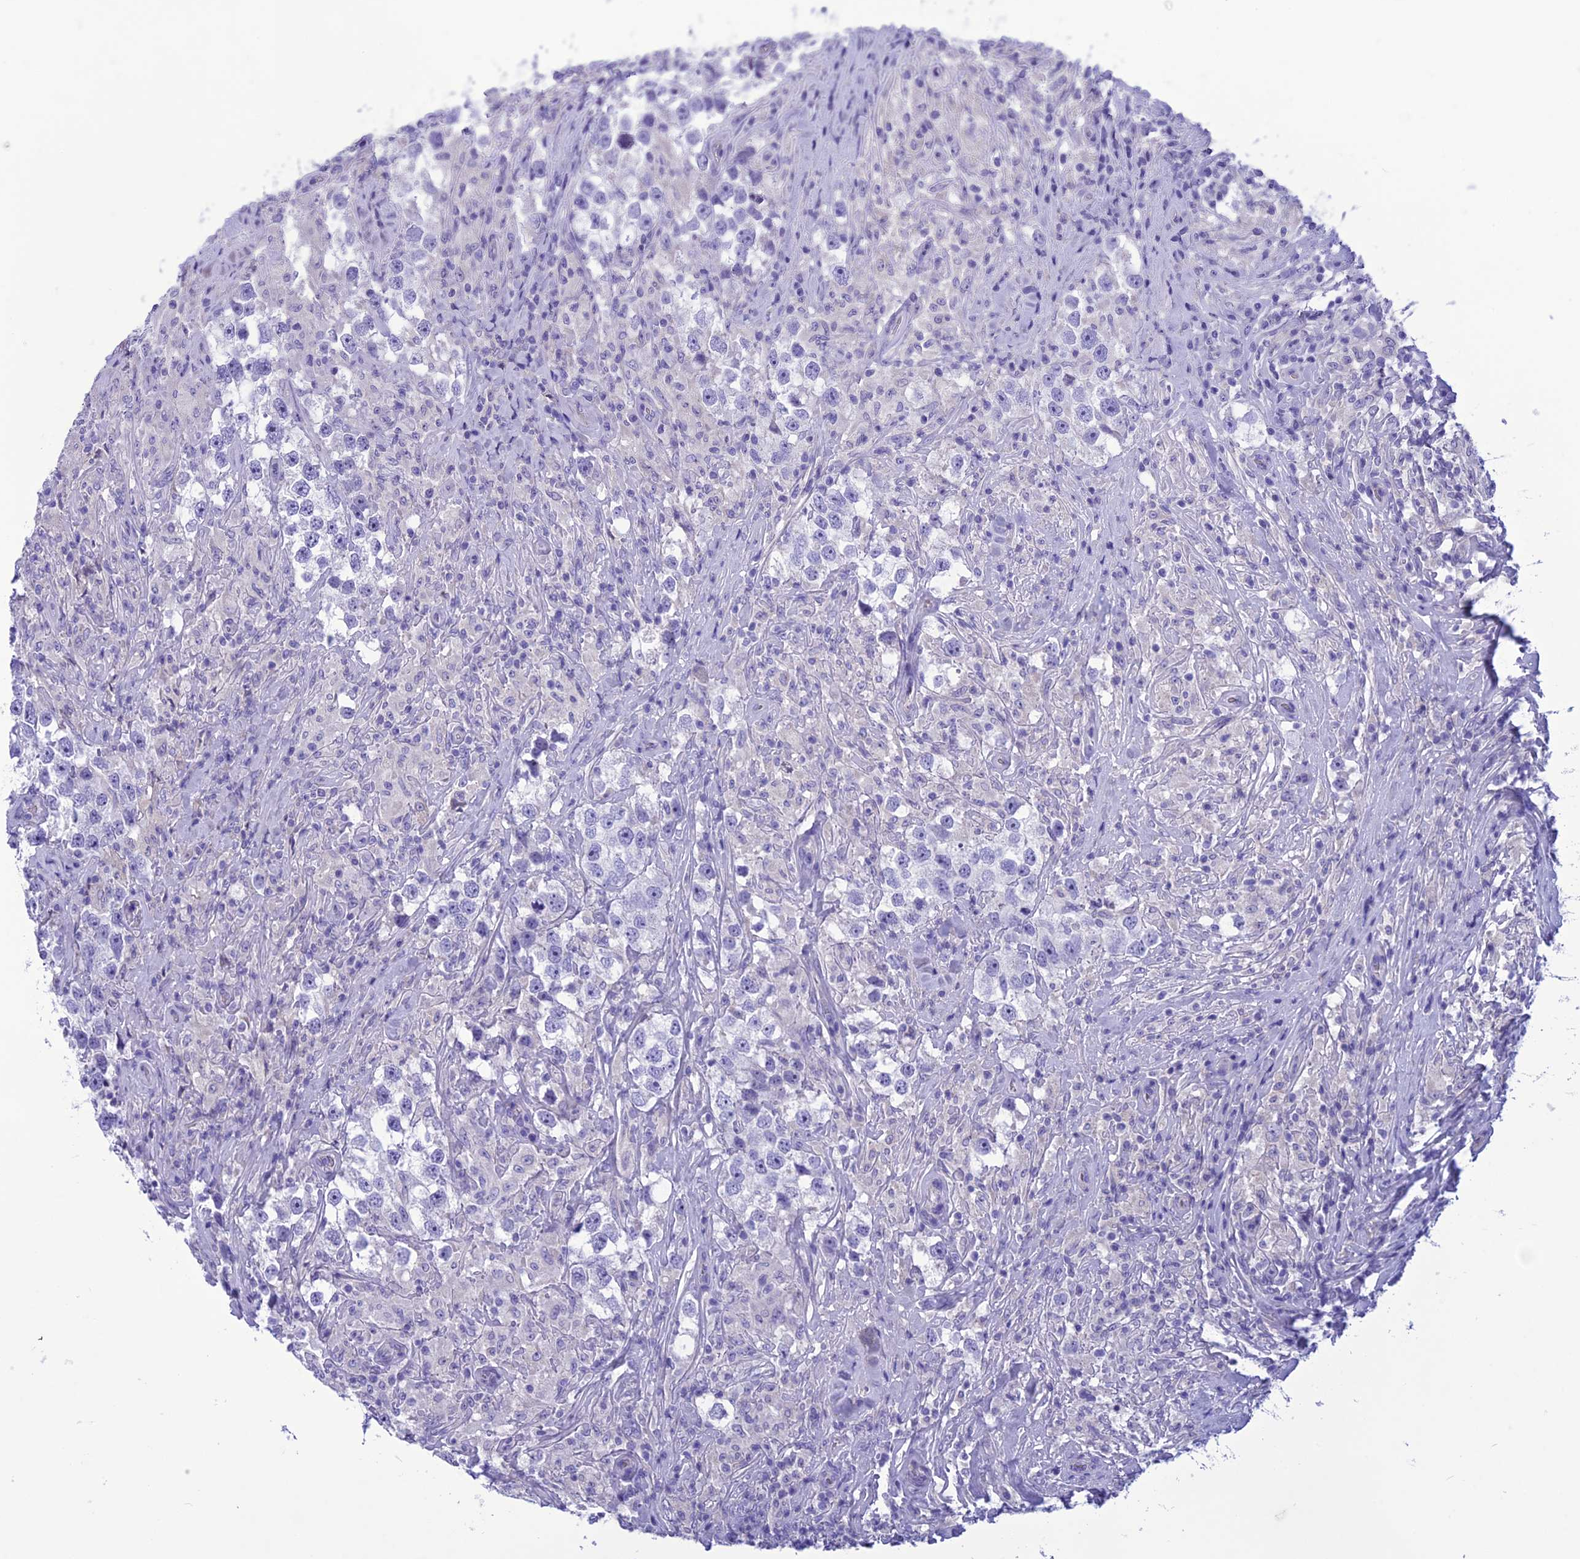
{"staining": {"intensity": "negative", "quantity": "none", "location": "none"}, "tissue": "testis cancer", "cell_type": "Tumor cells", "image_type": "cancer", "snomed": [{"axis": "morphology", "description": "Seminoma, NOS"}, {"axis": "topography", "description": "Testis"}], "caption": "Seminoma (testis) was stained to show a protein in brown. There is no significant expression in tumor cells.", "gene": "BBS2", "patient": {"sex": "male", "age": 46}}